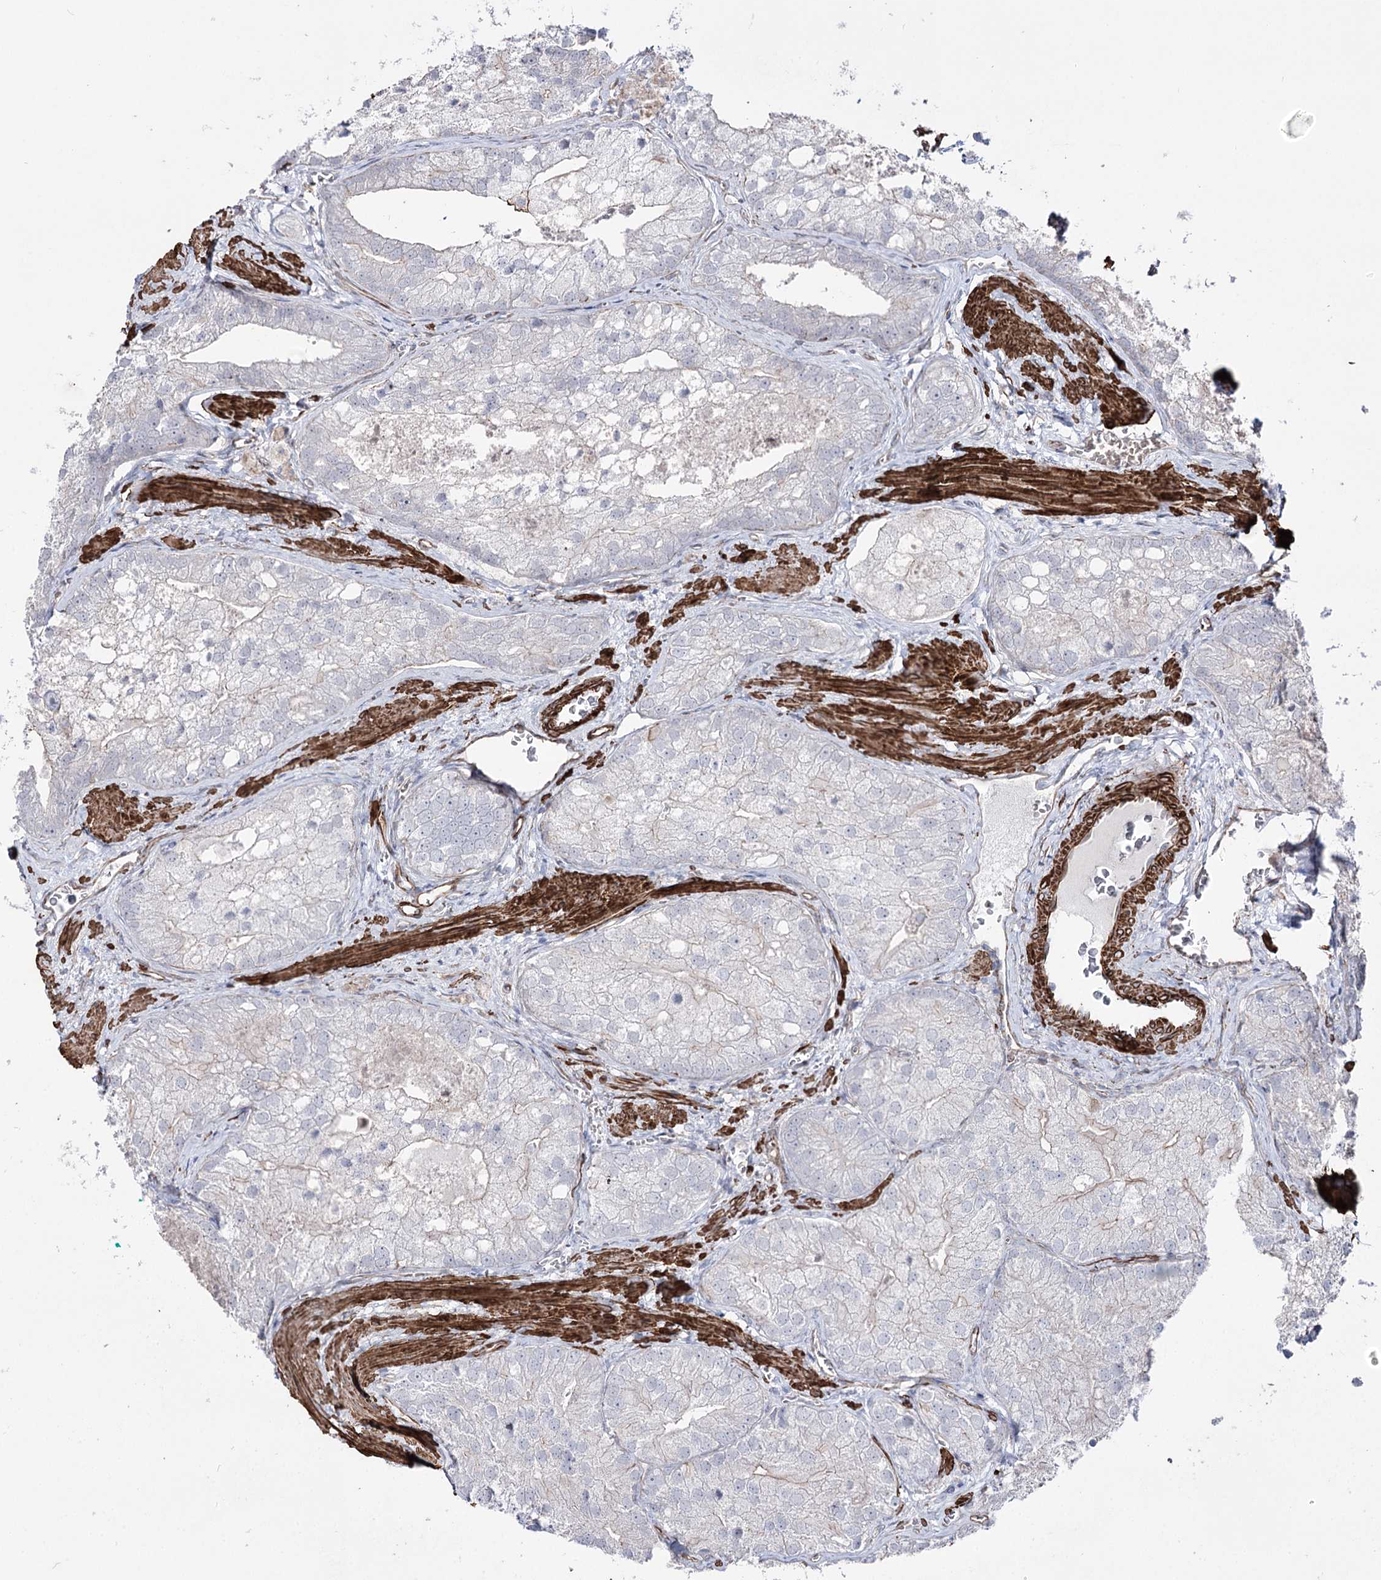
{"staining": {"intensity": "weak", "quantity": "<25%", "location": "cytoplasmic/membranous"}, "tissue": "prostate cancer", "cell_type": "Tumor cells", "image_type": "cancer", "snomed": [{"axis": "morphology", "description": "Adenocarcinoma, Low grade"}, {"axis": "topography", "description": "Prostate"}], "caption": "Prostate low-grade adenocarcinoma was stained to show a protein in brown. There is no significant expression in tumor cells.", "gene": "ARHGAP20", "patient": {"sex": "male", "age": 69}}